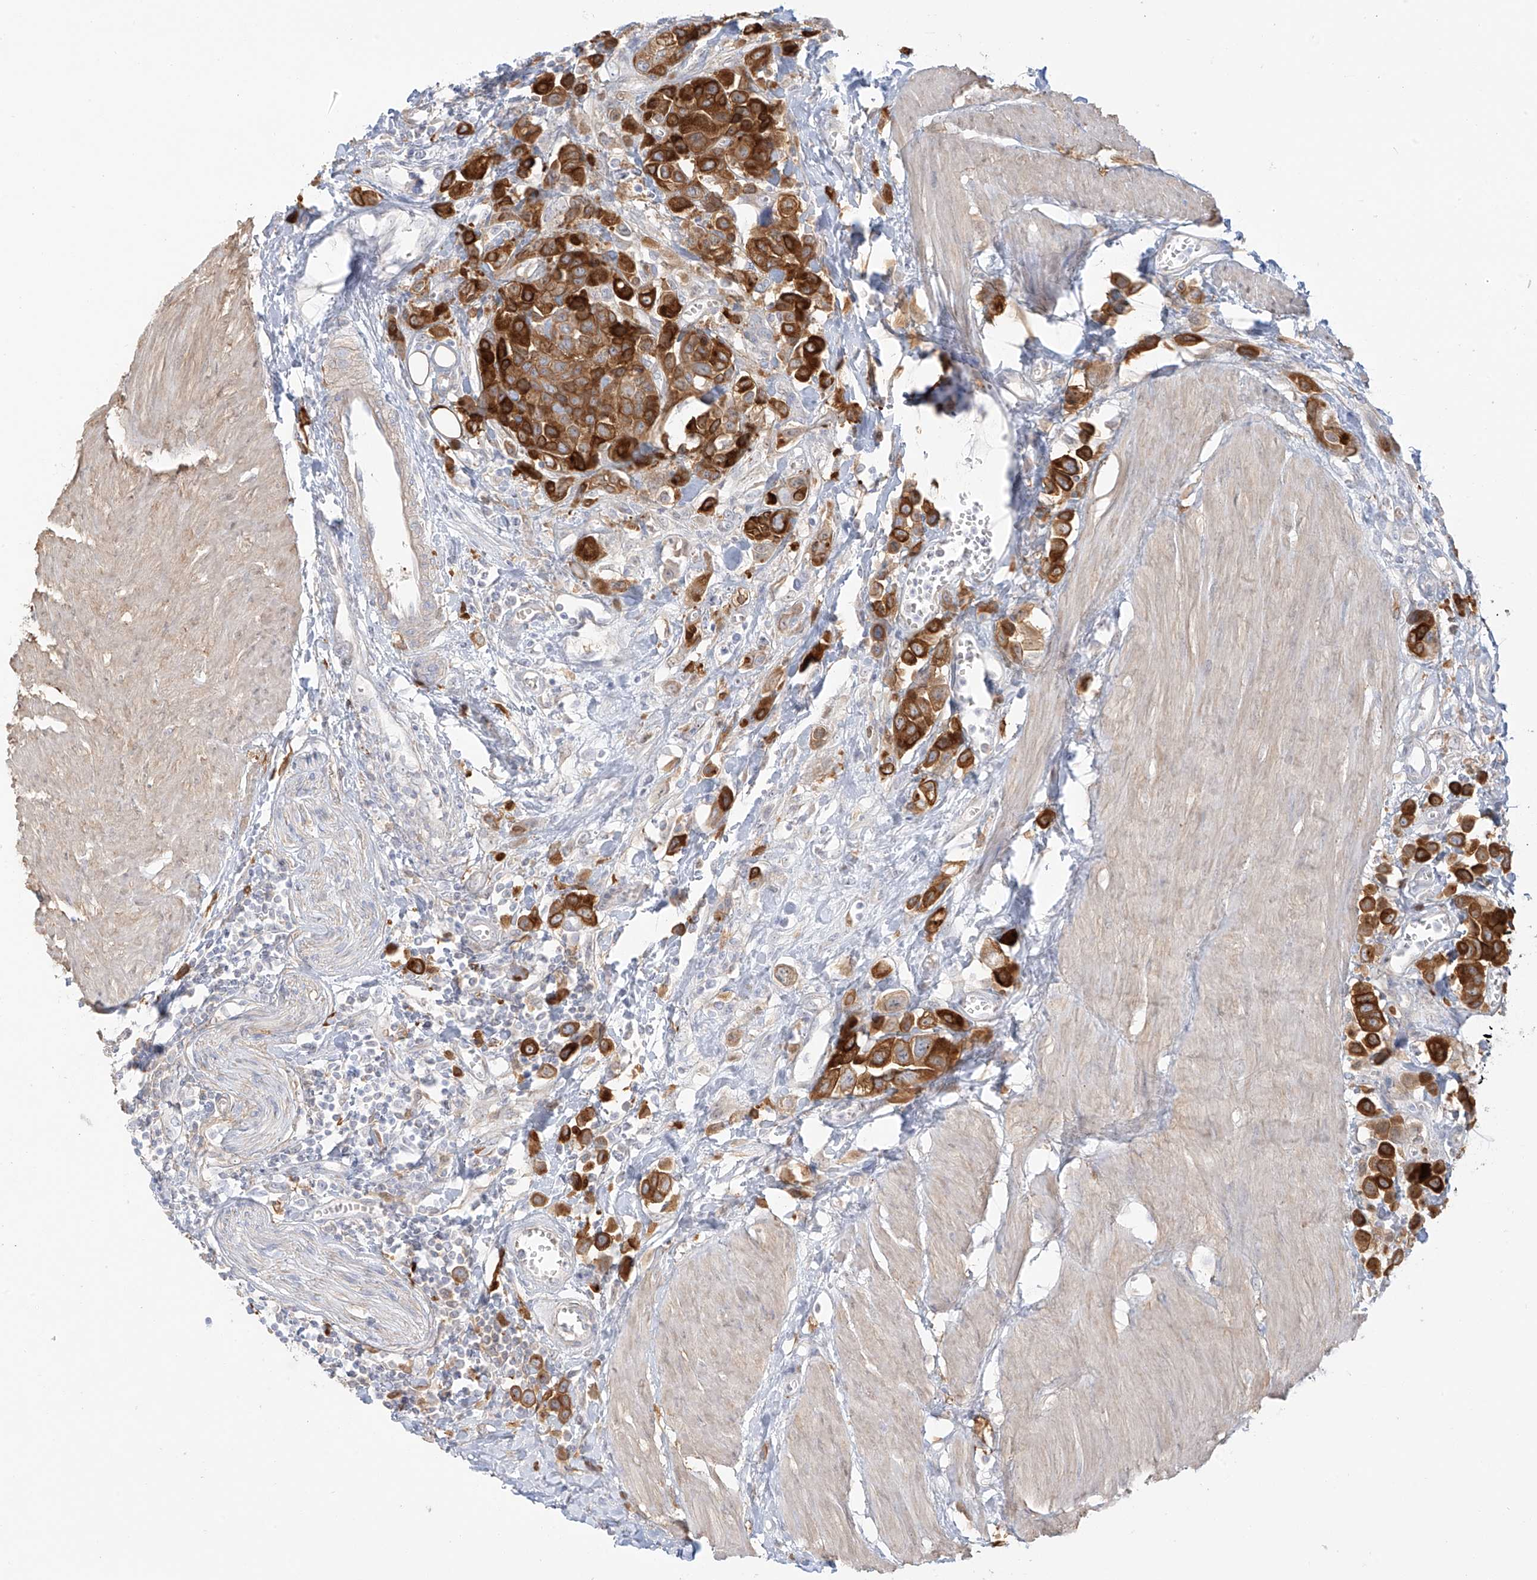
{"staining": {"intensity": "strong", "quantity": ">75%", "location": "cytoplasmic/membranous"}, "tissue": "urothelial cancer", "cell_type": "Tumor cells", "image_type": "cancer", "snomed": [{"axis": "morphology", "description": "Urothelial carcinoma, High grade"}, {"axis": "topography", "description": "Urinary bladder"}], "caption": "Immunohistochemical staining of urothelial cancer exhibits high levels of strong cytoplasmic/membranous protein expression in approximately >75% of tumor cells.", "gene": "UPK1B", "patient": {"sex": "male", "age": 50}}